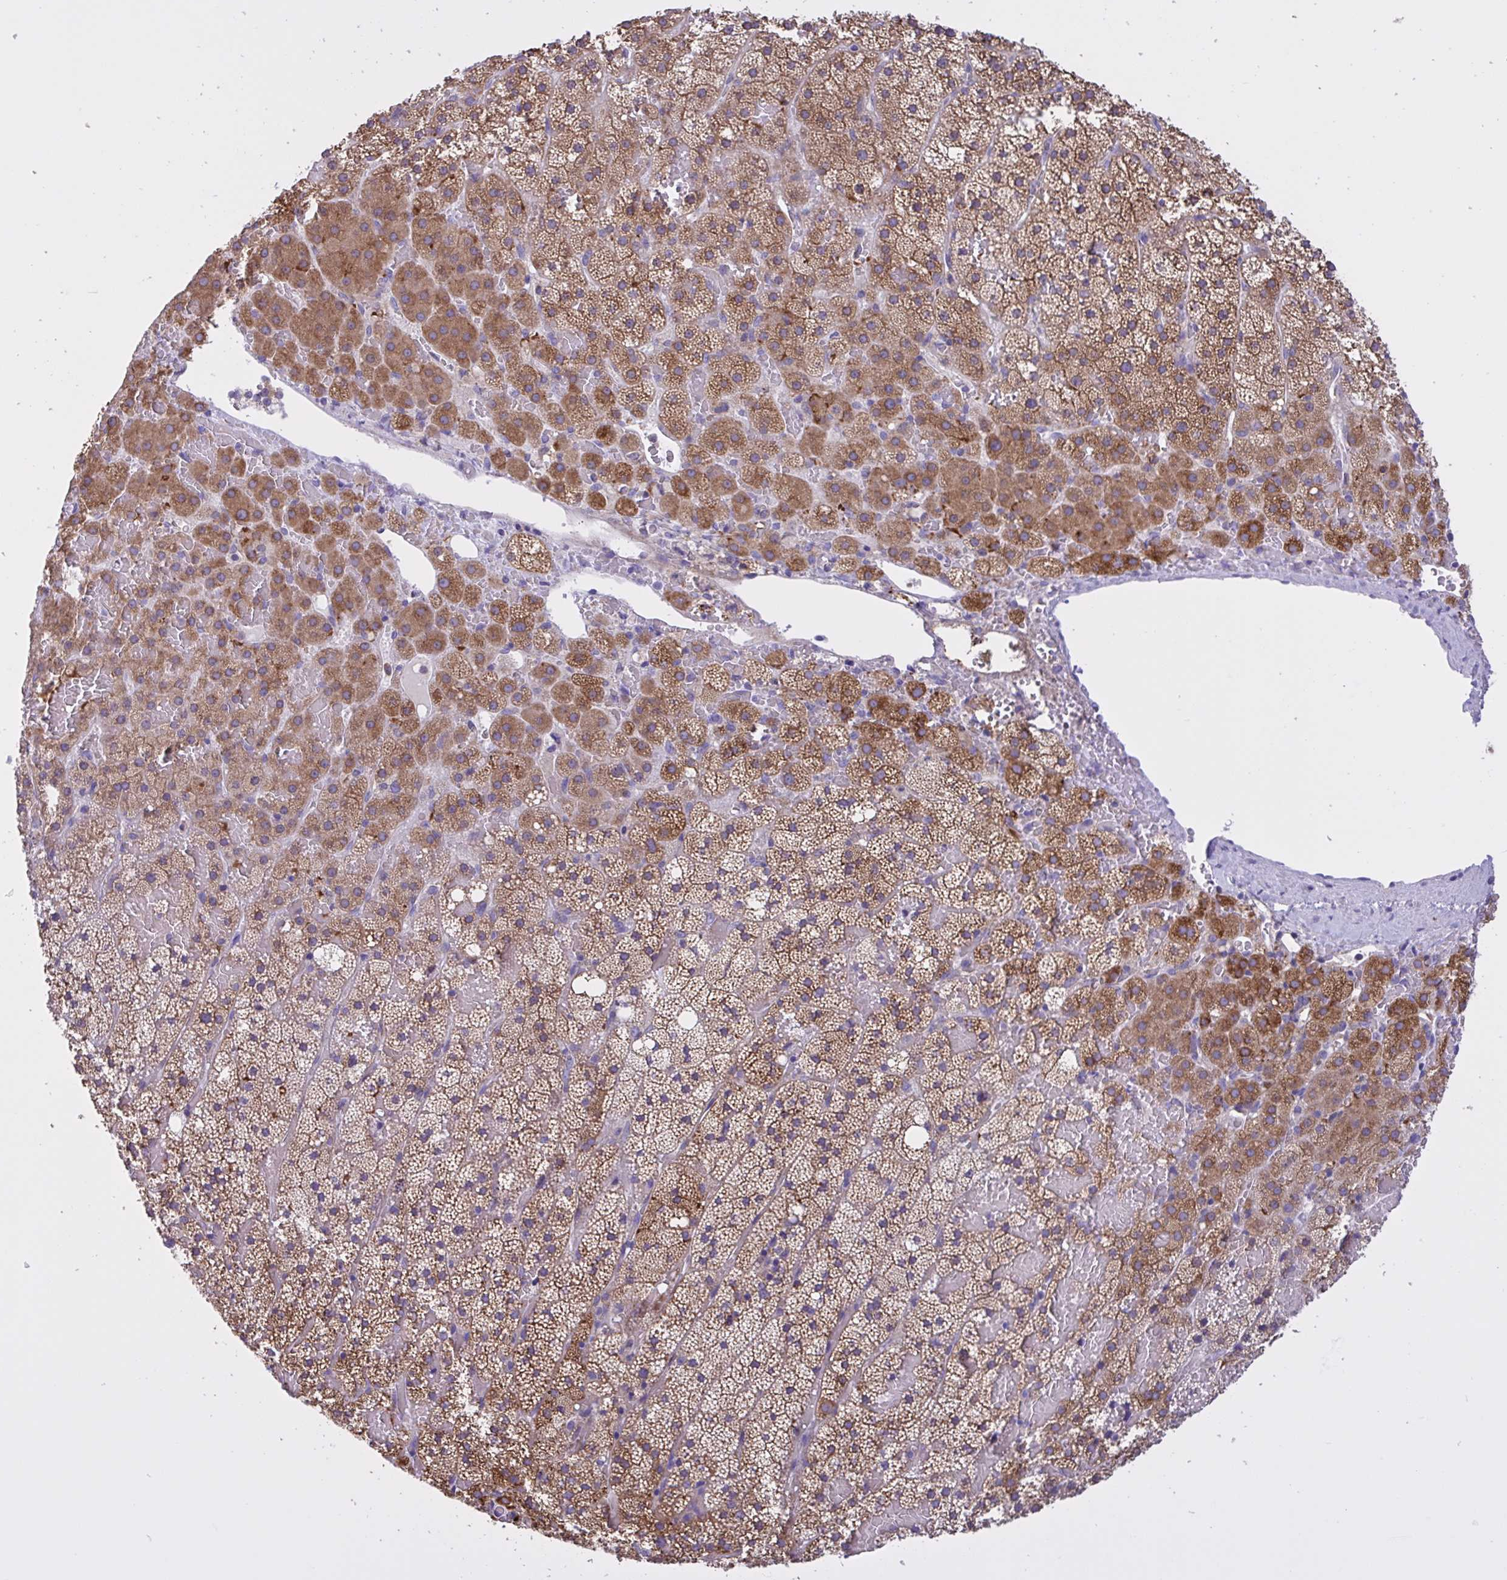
{"staining": {"intensity": "moderate", "quantity": ">75%", "location": "cytoplasmic/membranous"}, "tissue": "adrenal gland", "cell_type": "Glandular cells", "image_type": "normal", "snomed": [{"axis": "morphology", "description": "Normal tissue, NOS"}, {"axis": "topography", "description": "Adrenal gland"}], "caption": "Immunohistochemical staining of benign human adrenal gland exhibits medium levels of moderate cytoplasmic/membranous expression in about >75% of glandular cells.", "gene": "OR51M1", "patient": {"sex": "male", "age": 53}}